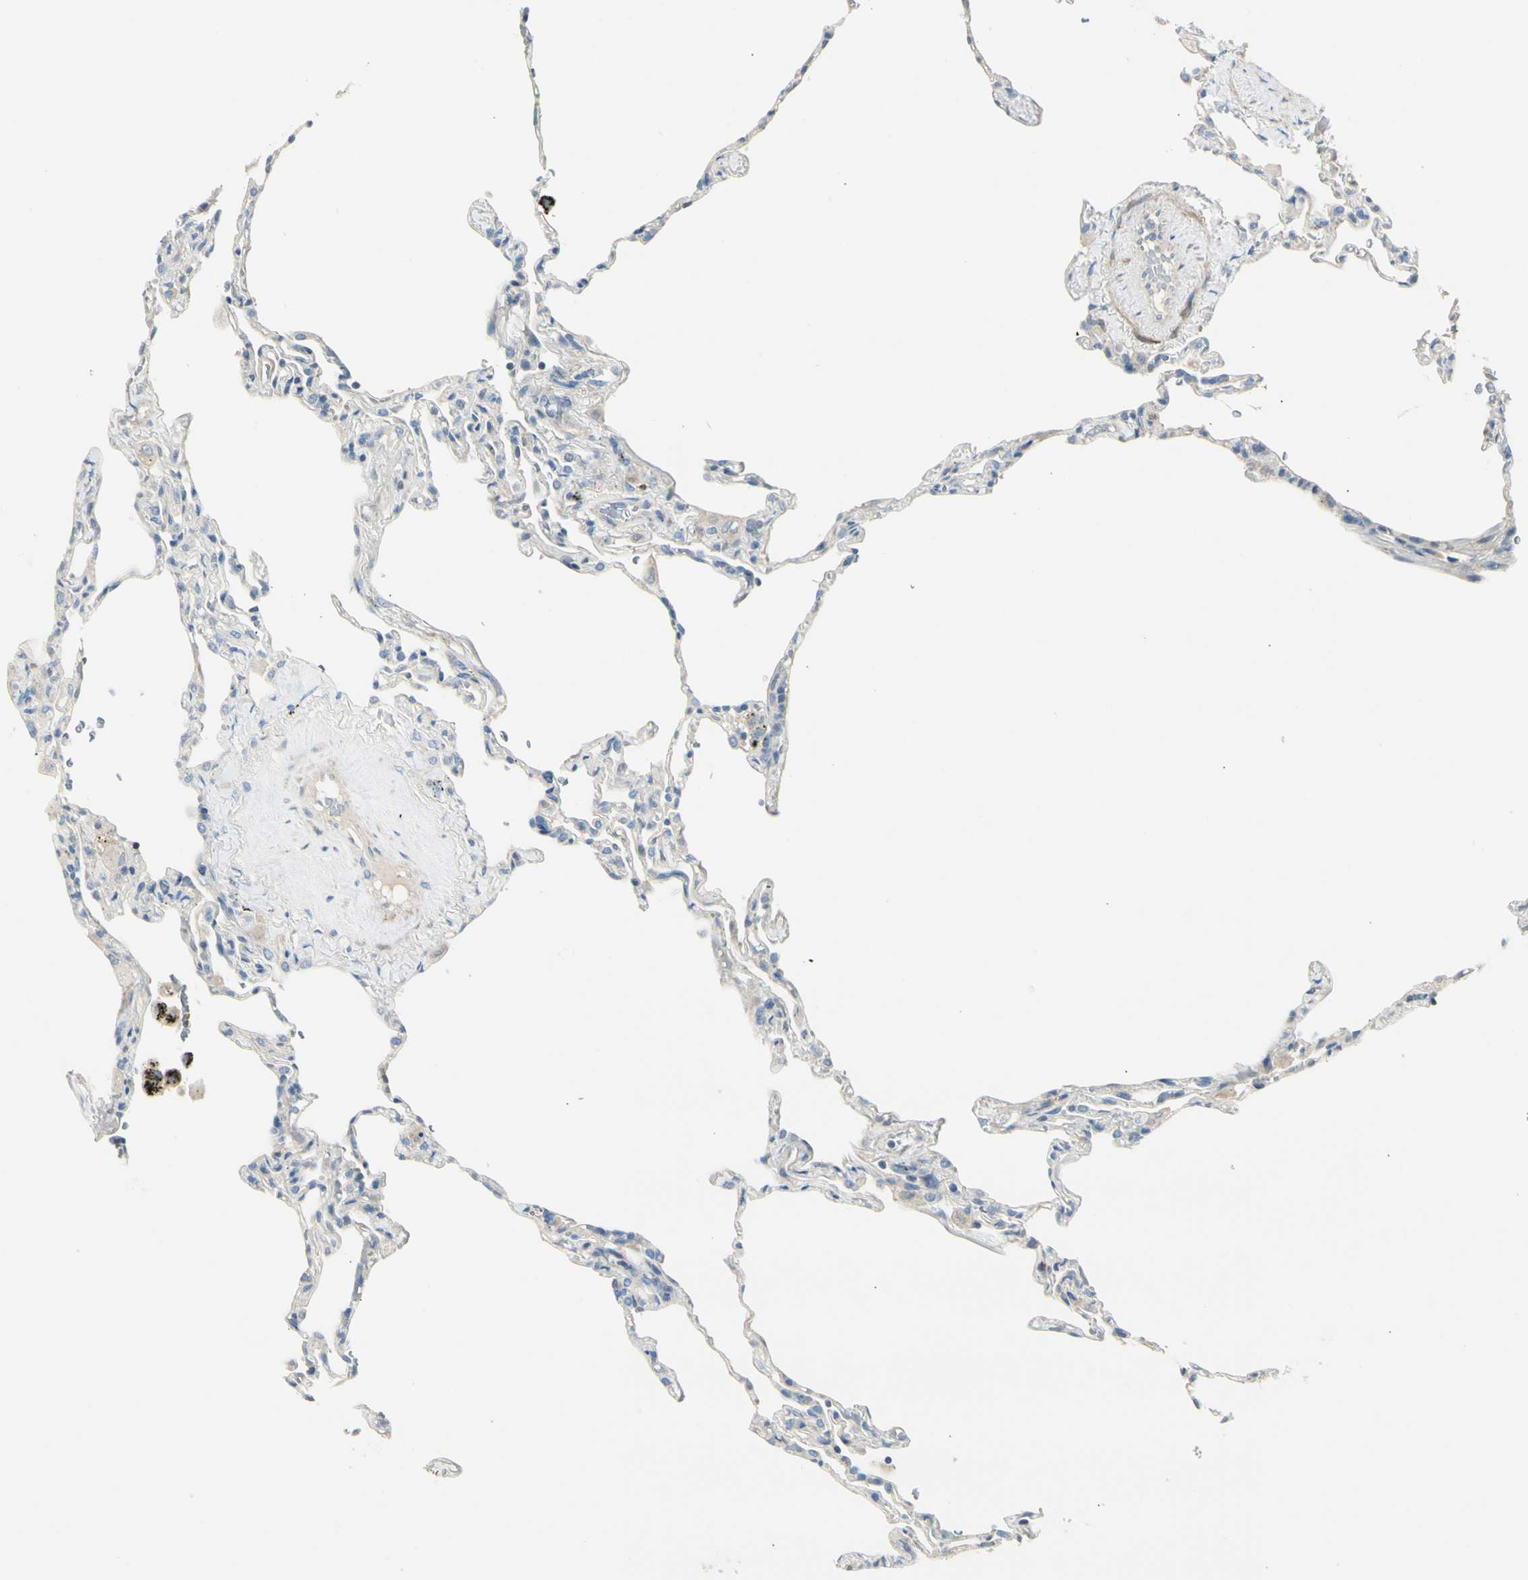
{"staining": {"intensity": "negative", "quantity": "none", "location": "none"}, "tissue": "lung", "cell_type": "Alveolar cells", "image_type": "normal", "snomed": [{"axis": "morphology", "description": "Normal tissue, NOS"}, {"axis": "topography", "description": "Lung"}], "caption": "High power microscopy histopathology image of an IHC image of normal lung, revealing no significant positivity in alveolar cells. (Brightfield microscopy of DAB (3,3'-diaminobenzidine) IHC at high magnification).", "gene": "ADGRA3", "patient": {"sex": "male", "age": 59}}